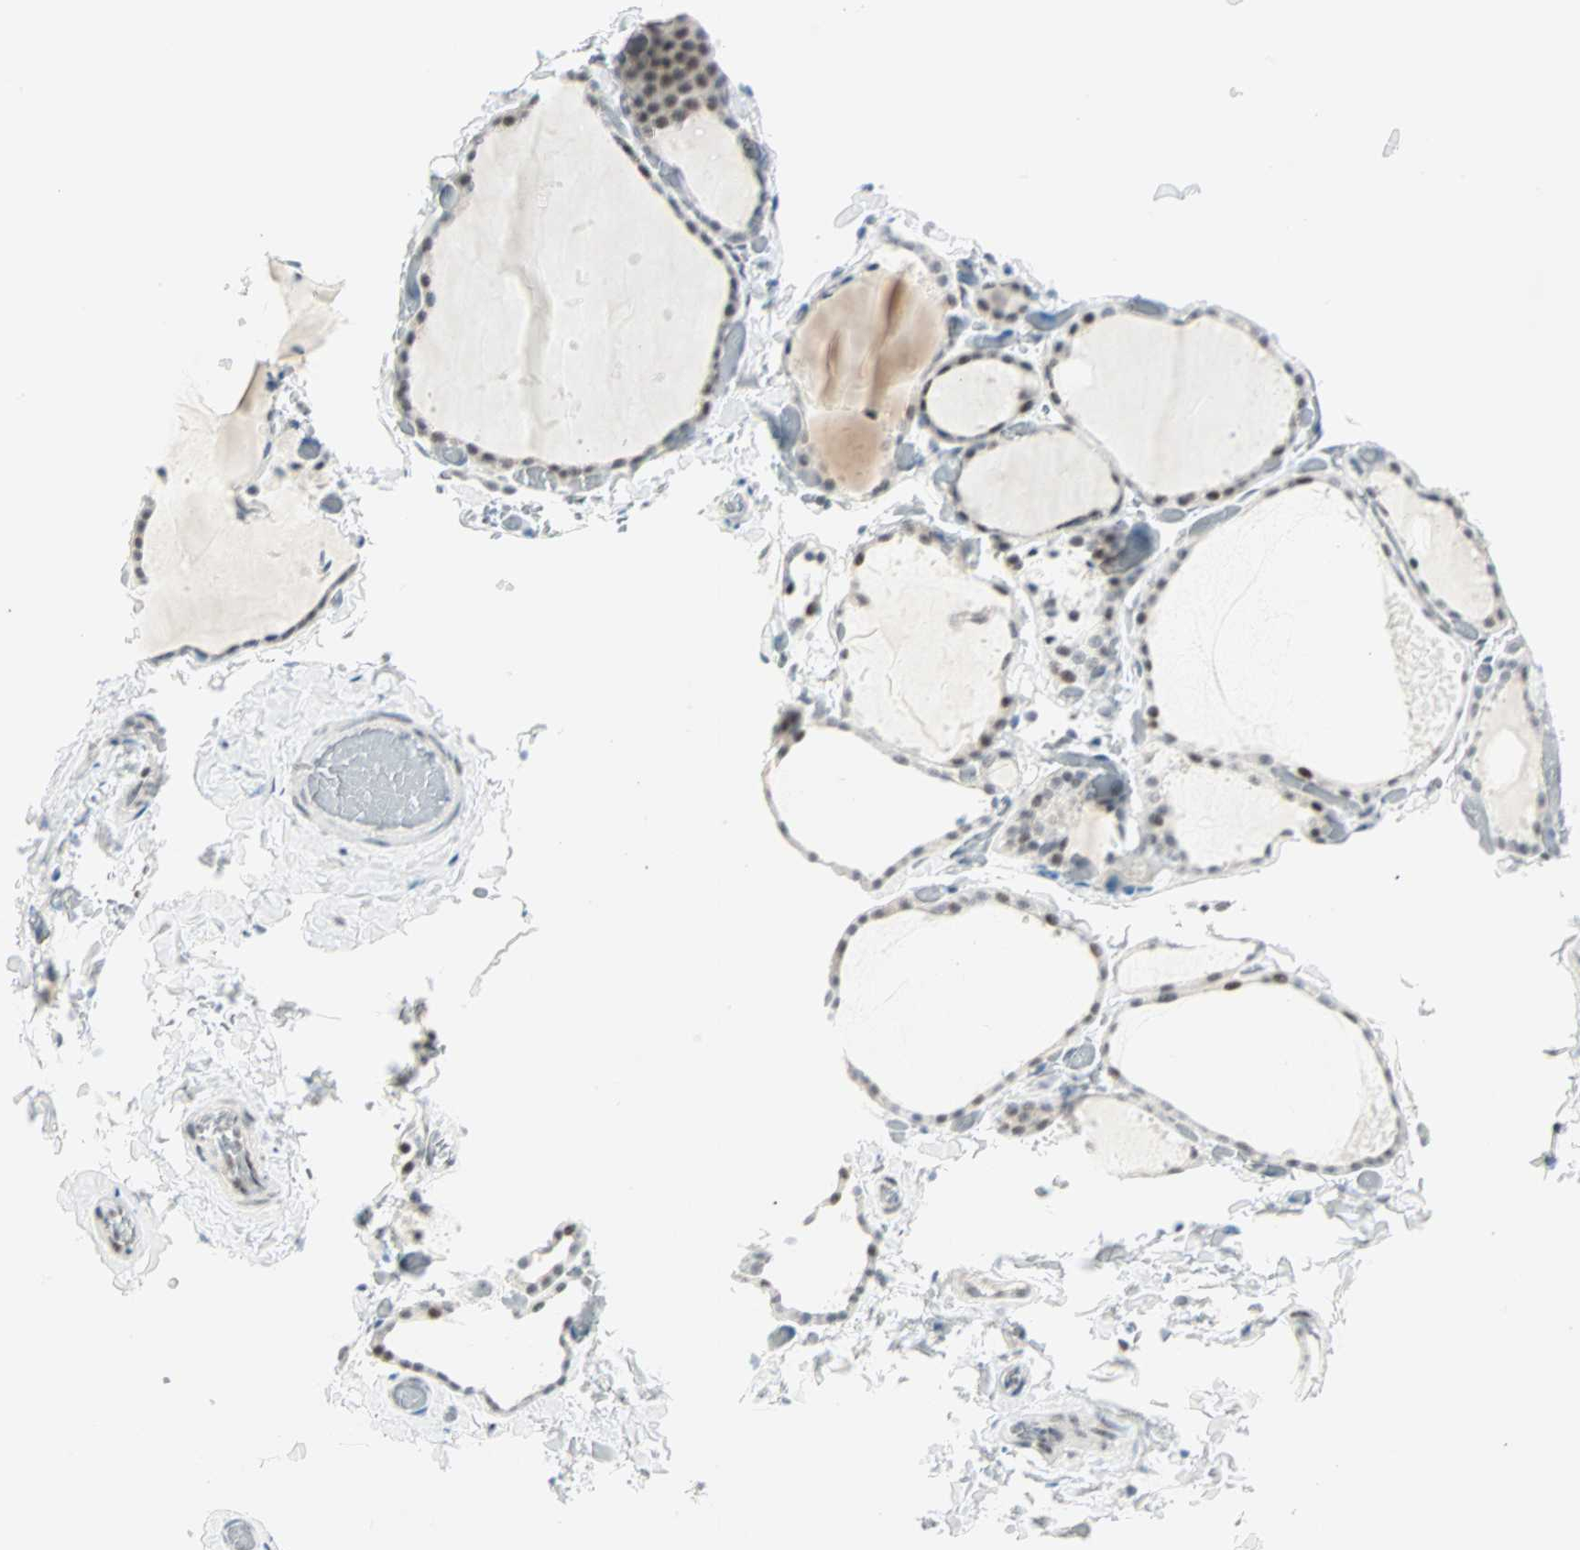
{"staining": {"intensity": "weak", "quantity": "25%-75%", "location": "nuclear"}, "tissue": "thyroid gland", "cell_type": "Glandular cells", "image_type": "normal", "snomed": [{"axis": "morphology", "description": "Normal tissue, NOS"}, {"axis": "topography", "description": "Thyroid gland"}], "caption": "Immunohistochemical staining of benign human thyroid gland shows 25%-75% levels of weak nuclear protein staining in about 25%-75% of glandular cells. The protein of interest is stained brown, and the nuclei are stained in blue (DAB IHC with brightfield microscopy, high magnification).", "gene": "PKNOX1", "patient": {"sex": "female", "age": 22}}